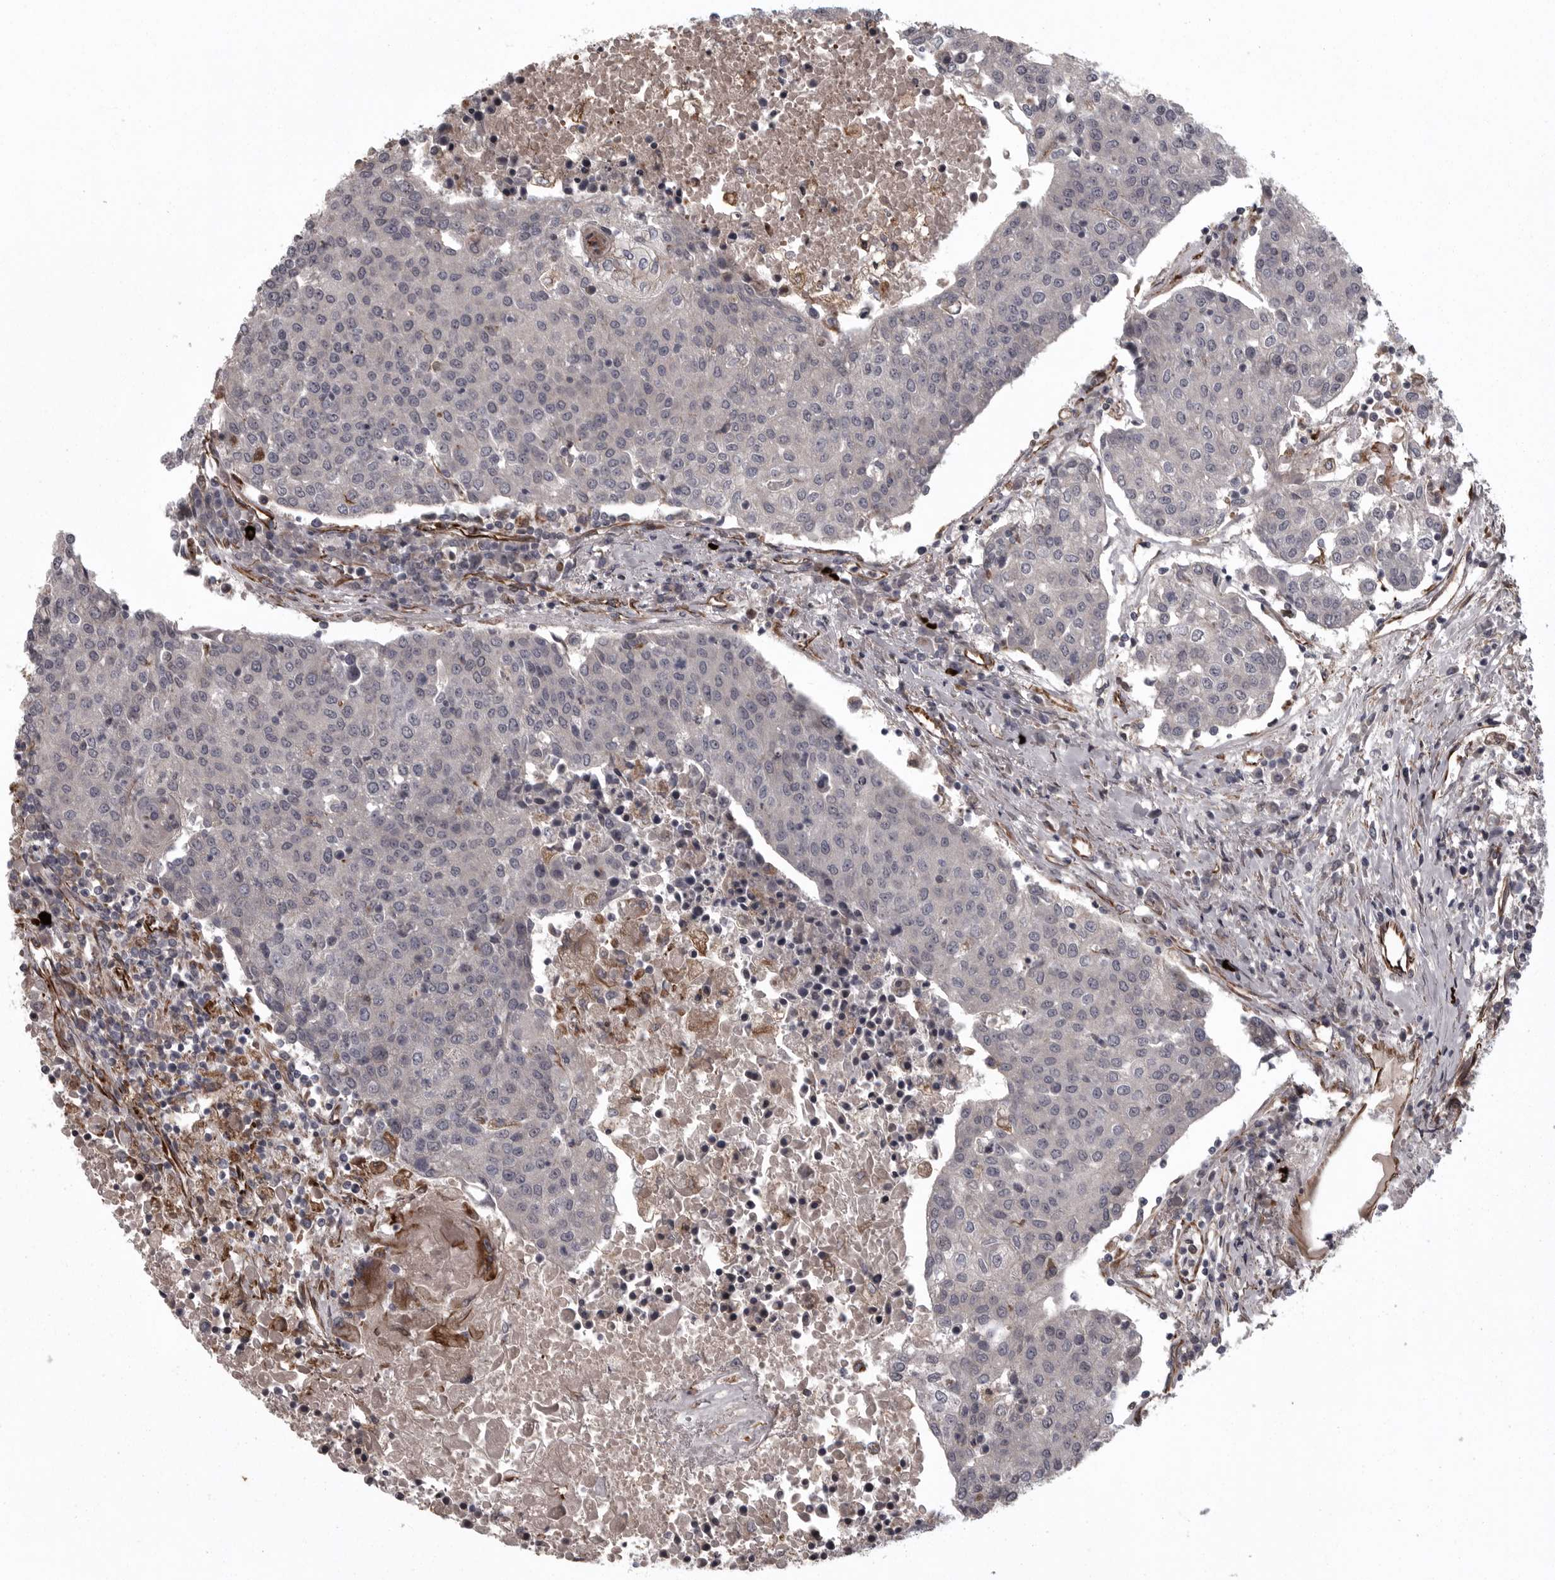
{"staining": {"intensity": "negative", "quantity": "none", "location": "none"}, "tissue": "urothelial cancer", "cell_type": "Tumor cells", "image_type": "cancer", "snomed": [{"axis": "morphology", "description": "Urothelial carcinoma, High grade"}, {"axis": "topography", "description": "Urinary bladder"}], "caption": "IHC photomicrograph of neoplastic tissue: human urothelial cancer stained with DAB (3,3'-diaminobenzidine) exhibits no significant protein expression in tumor cells. (DAB (3,3'-diaminobenzidine) immunohistochemistry visualized using brightfield microscopy, high magnification).", "gene": "FAAP100", "patient": {"sex": "female", "age": 85}}